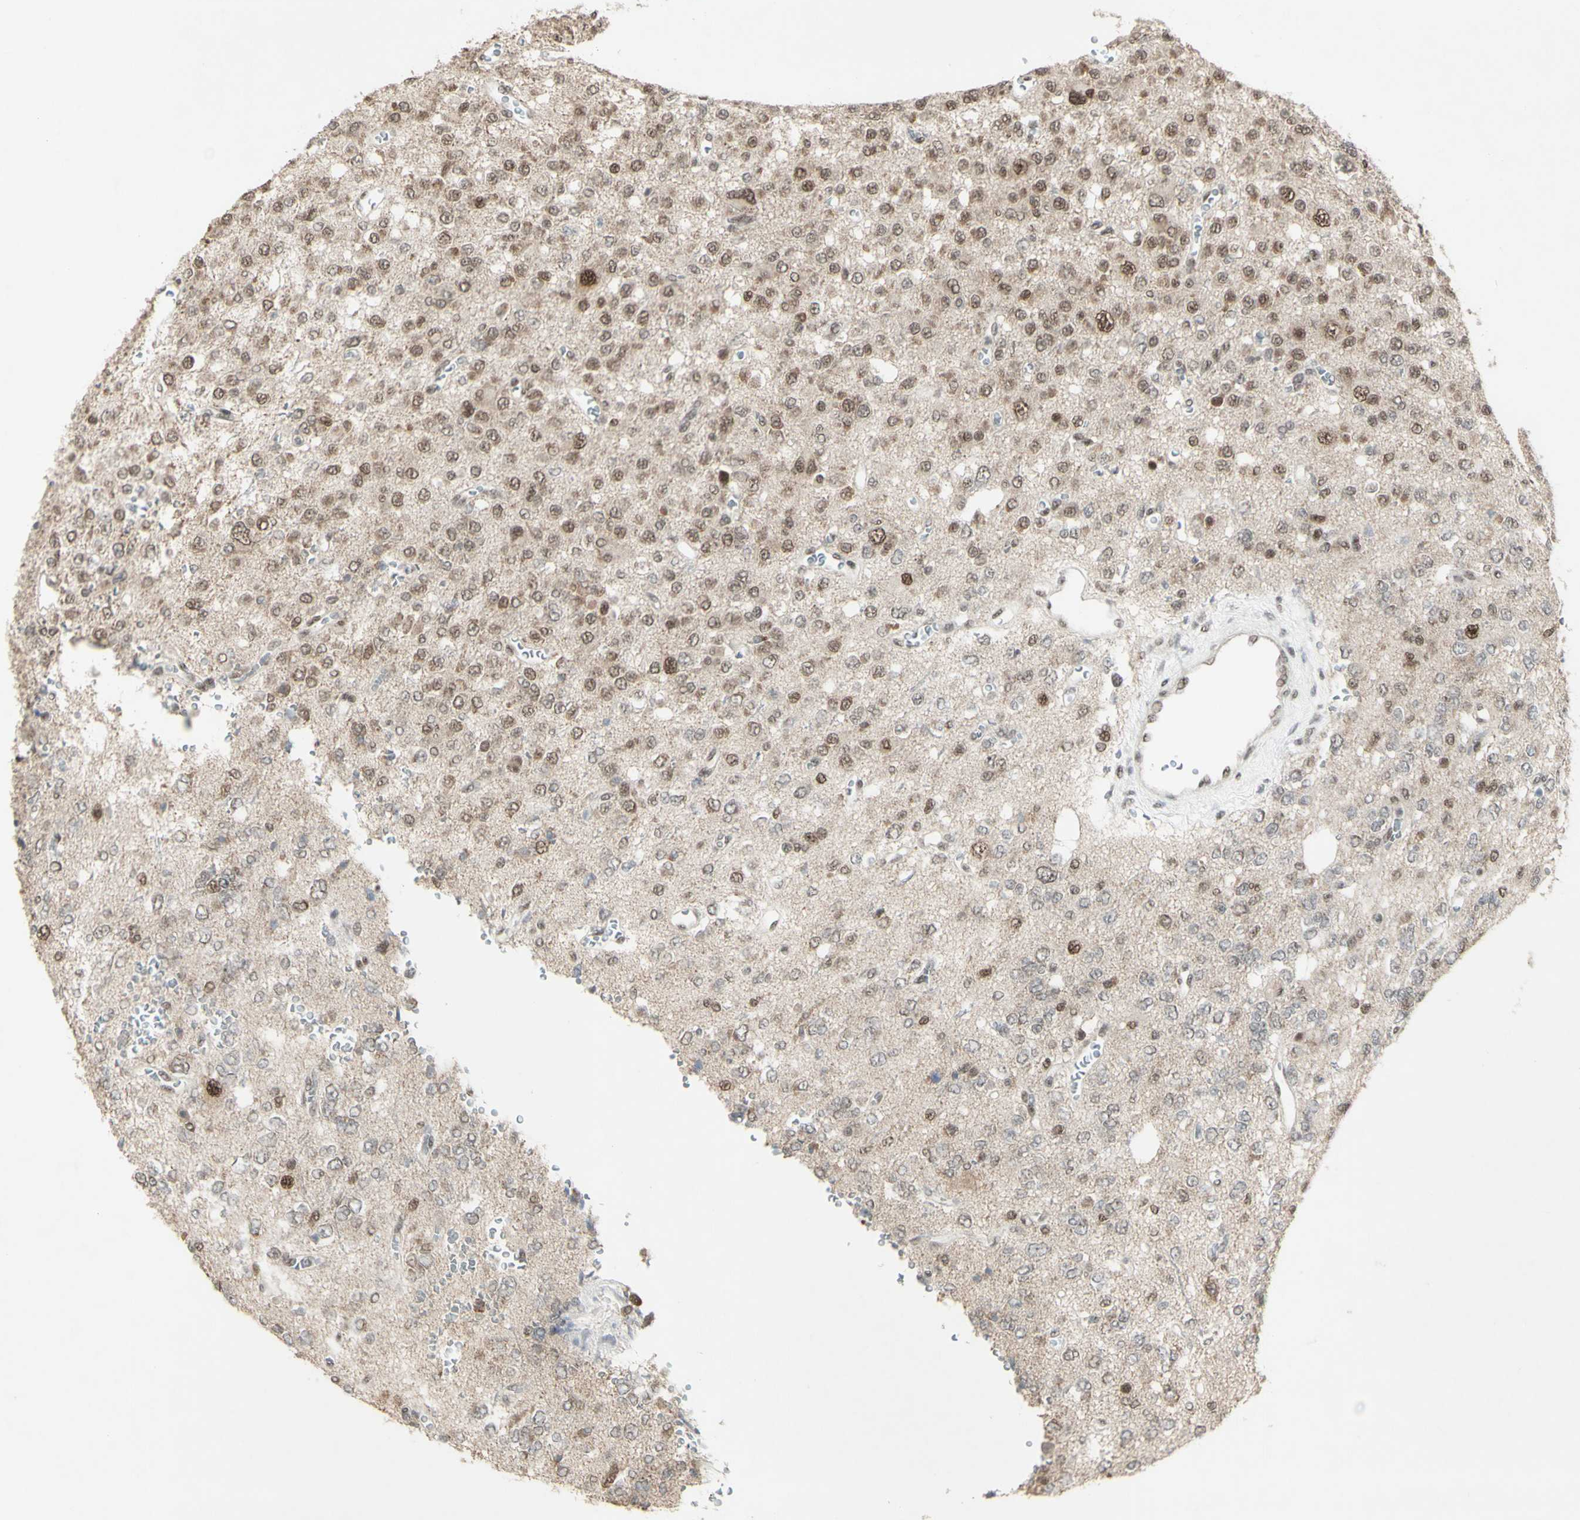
{"staining": {"intensity": "moderate", "quantity": ">75%", "location": "nuclear"}, "tissue": "glioma", "cell_type": "Tumor cells", "image_type": "cancer", "snomed": [{"axis": "morphology", "description": "Glioma, malignant, Low grade"}, {"axis": "topography", "description": "Brain"}], "caption": "Immunohistochemistry (DAB (3,3'-diaminobenzidine)) staining of human malignant glioma (low-grade) demonstrates moderate nuclear protein staining in approximately >75% of tumor cells. The staining was performed using DAB to visualize the protein expression in brown, while the nuclei were stained in blue with hematoxylin (Magnification: 20x).", "gene": "CCNT1", "patient": {"sex": "male", "age": 38}}